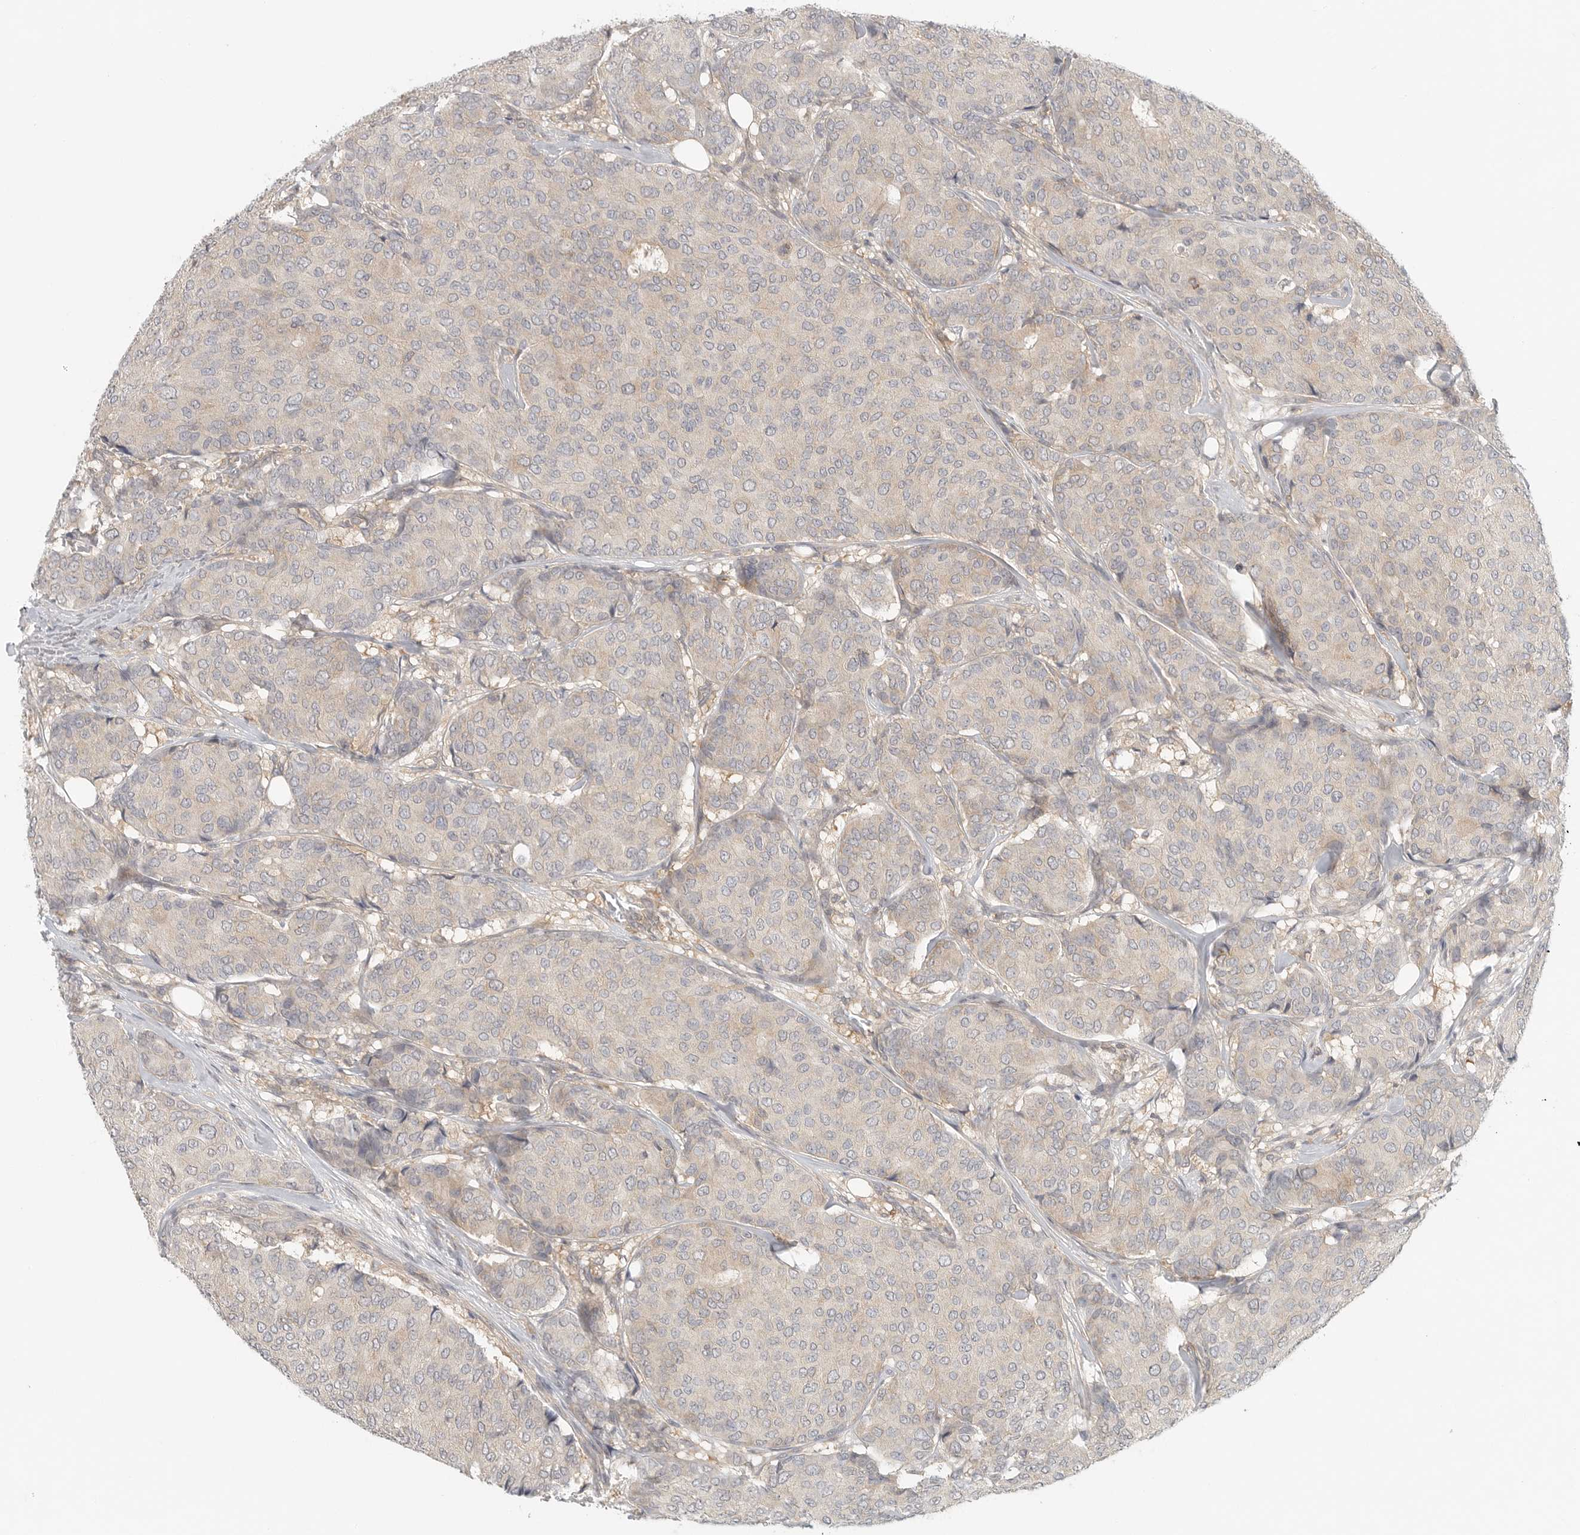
{"staining": {"intensity": "negative", "quantity": "none", "location": "none"}, "tissue": "breast cancer", "cell_type": "Tumor cells", "image_type": "cancer", "snomed": [{"axis": "morphology", "description": "Duct carcinoma"}, {"axis": "topography", "description": "Breast"}], "caption": "An image of breast cancer (invasive ductal carcinoma) stained for a protein displays no brown staining in tumor cells.", "gene": "HDAC6", "patient": {"sex": "female", "age": 75}}